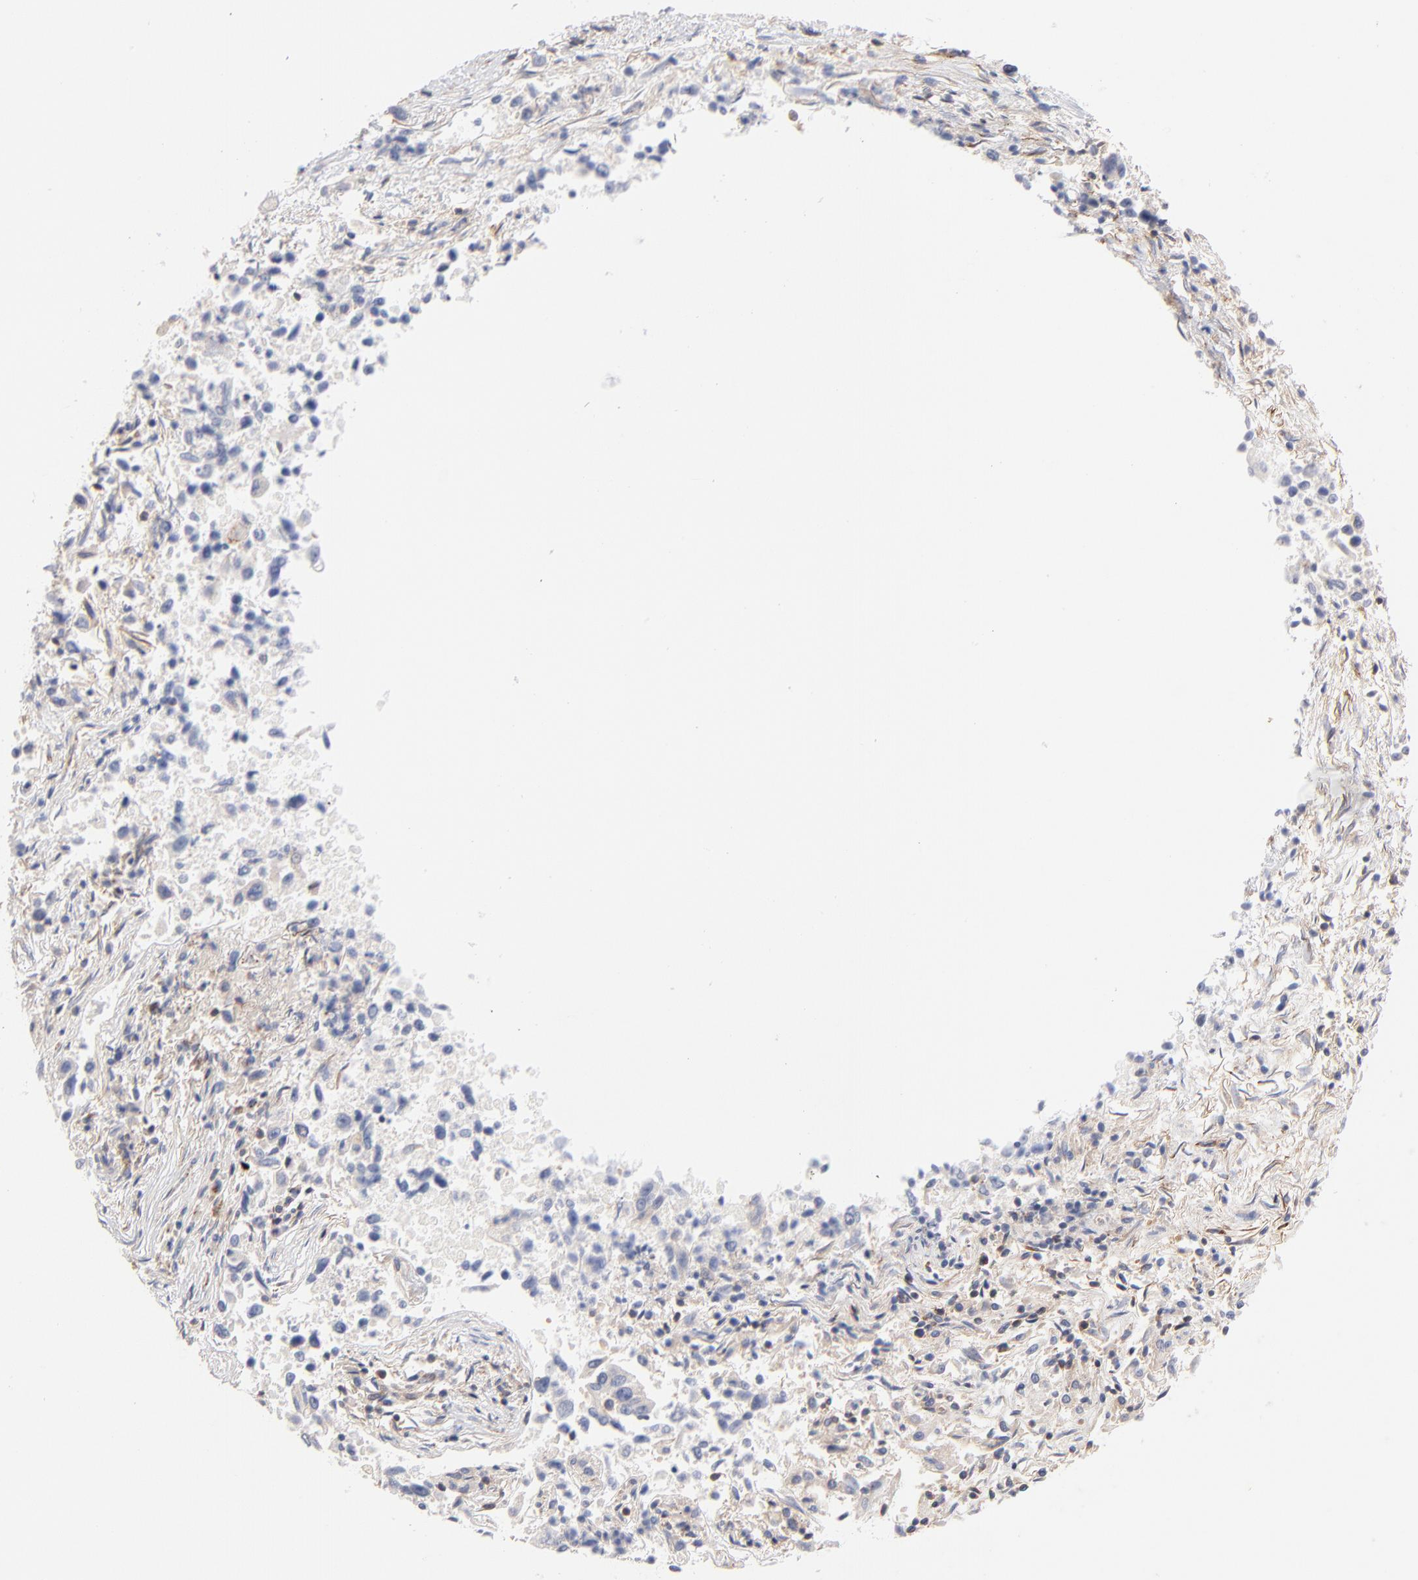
{"staining": {"intensity": "negative", "quantity": "none", "location": "none"}, "tissue": "lung cancer", "cell_type": "Tumor cells", "image_type": "cancer", "snomed": [{"axis": "morphology", "description": "Adenocarcinoma, NOS"}, {"axis": "topography", "description": "Lung"}], "caption": "Protein analysis of adenocarcinoma (lung) shows no significant positivity in tumor cells.", "gene": "SEPTIN6", "patient": {"sex": "male", "age": 84}}